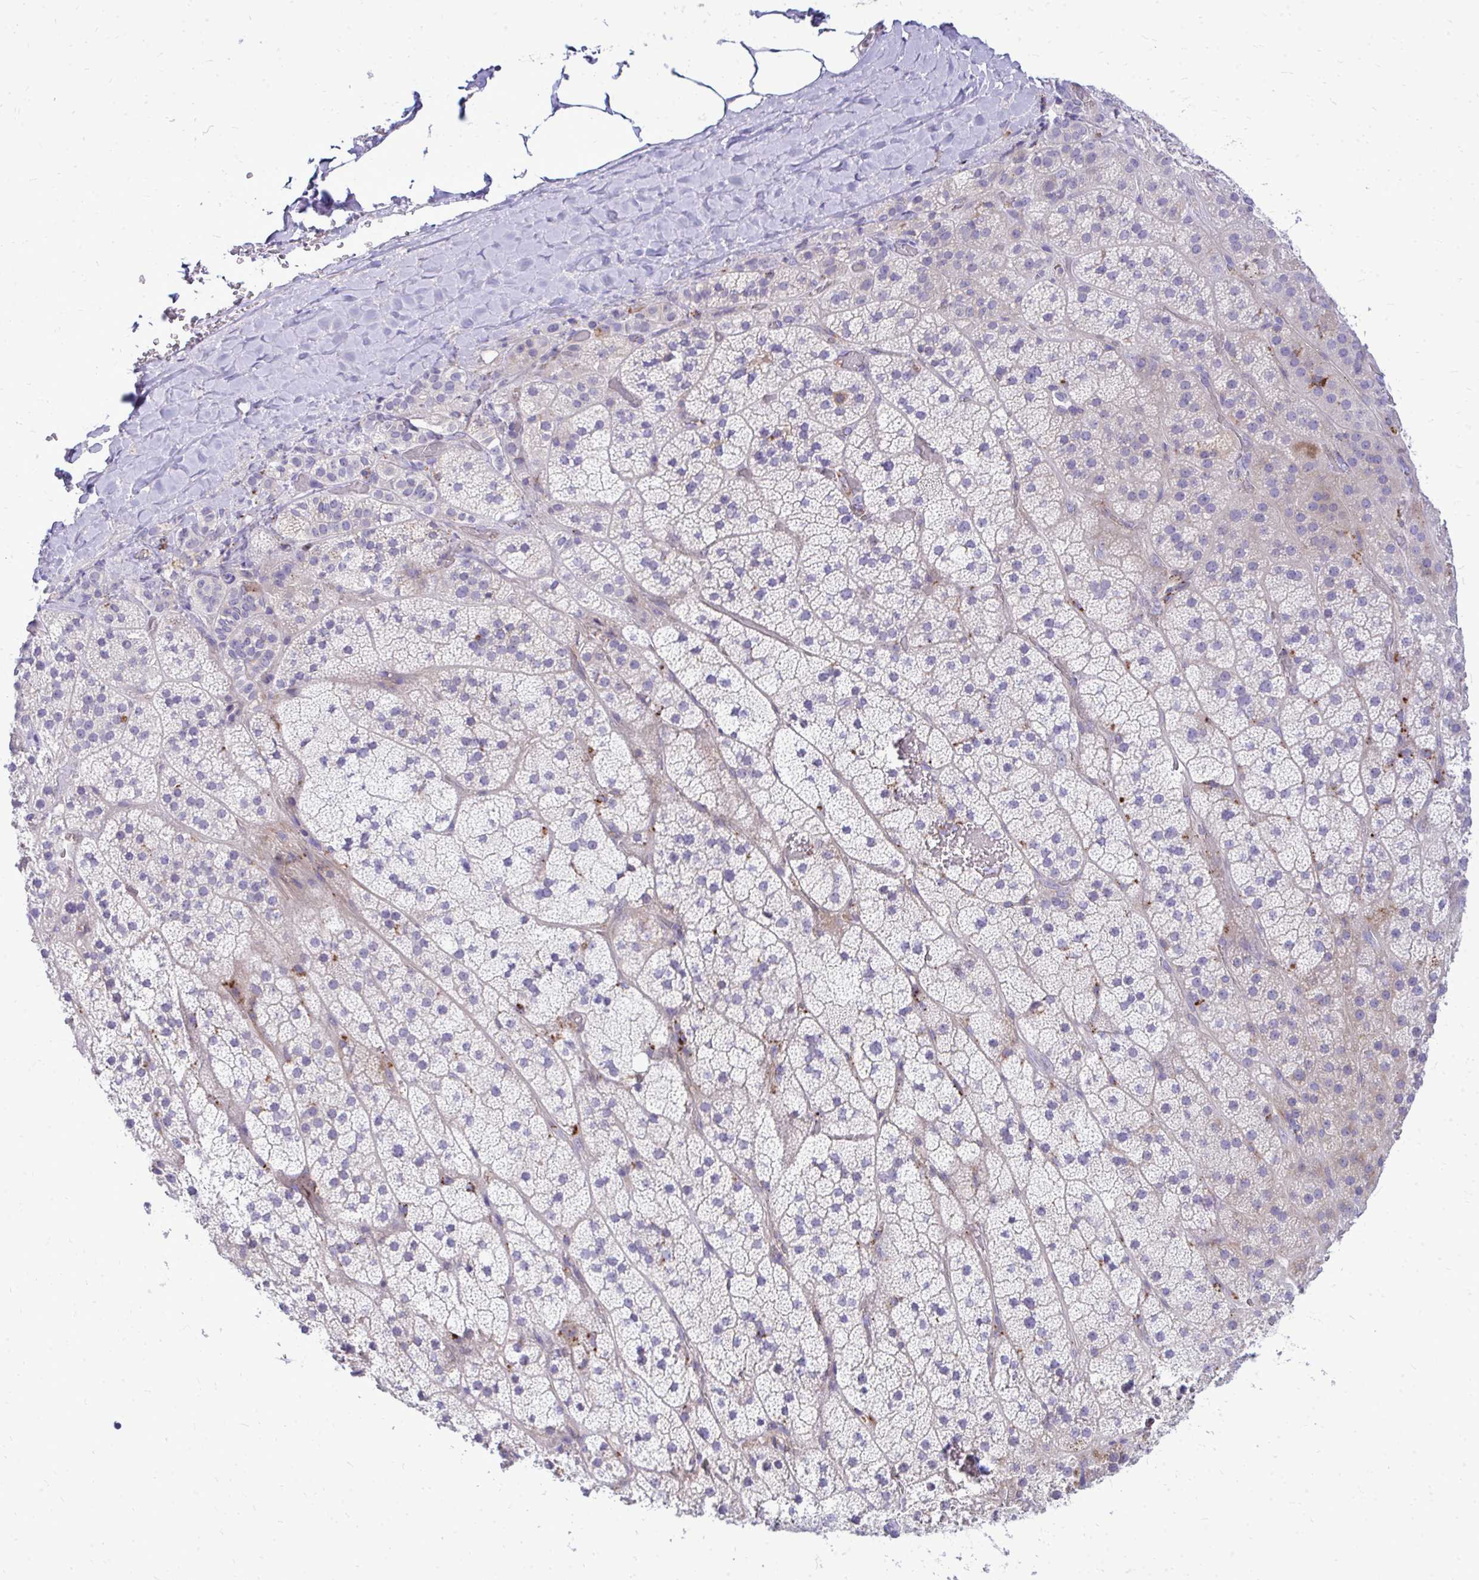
{"staining": {"intensity": "moderate", "quantity": "25%-75%", "location": "cytoplasmic/membranous"}, "tissue": "adrenal gland", "cell_type": "Glandular cells", "image_type": "normal", "snomed": [{"axis": "morphology", "description": "Normal tissue, NOS"}, {"axis": "topography", "description": "Adrenal gland"}], "caption": "Immunohistochemical staining of benign adrenal gland displays medium levels of moderate cytoplasmic/membranous positivity in approximately 25%-75% of glandular cells. (brown staining indicates protein expression, while blue staining denotes nuclei).", "gene": "TP53I11", "patient": {"sex": "male", "age": 57}}